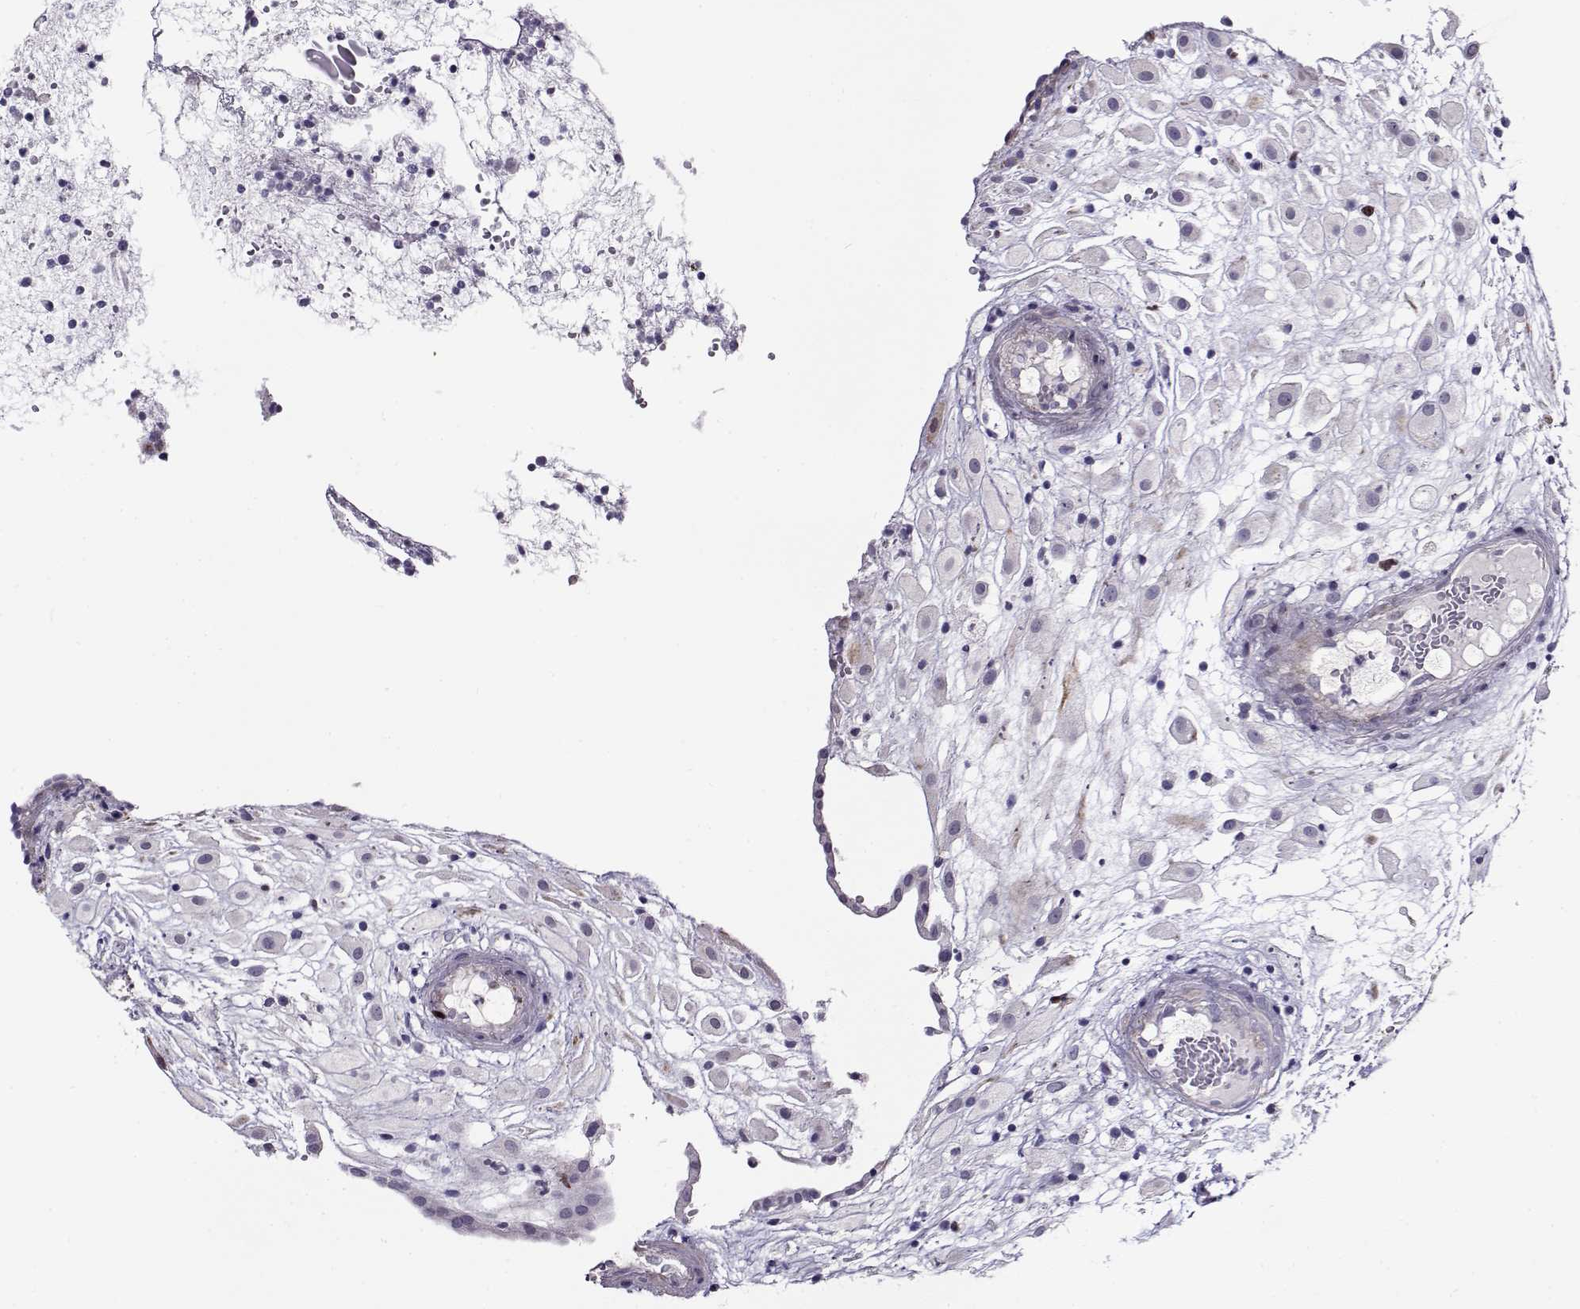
{"staining": {"intensity": "negative", "quantity": "none", "location": "none"}, "tissue": "placenta", "cell_type": "Decidual cells", "image_type": "normal", "snomed": [{"axis": "morphology", "description": "Normal tissue, NOS"}, {"axis": "topography", "description": "Placenta"}], "caption": "Immunohistochemistry (IHC) photomicrograph of benign placenta: placenta stained with DAB (3,3'-diaminobenzidine) displays no significant protein positivity in decidual cells.", "gene": "NPW", "patient": {"sex": "female", "age": 24}}